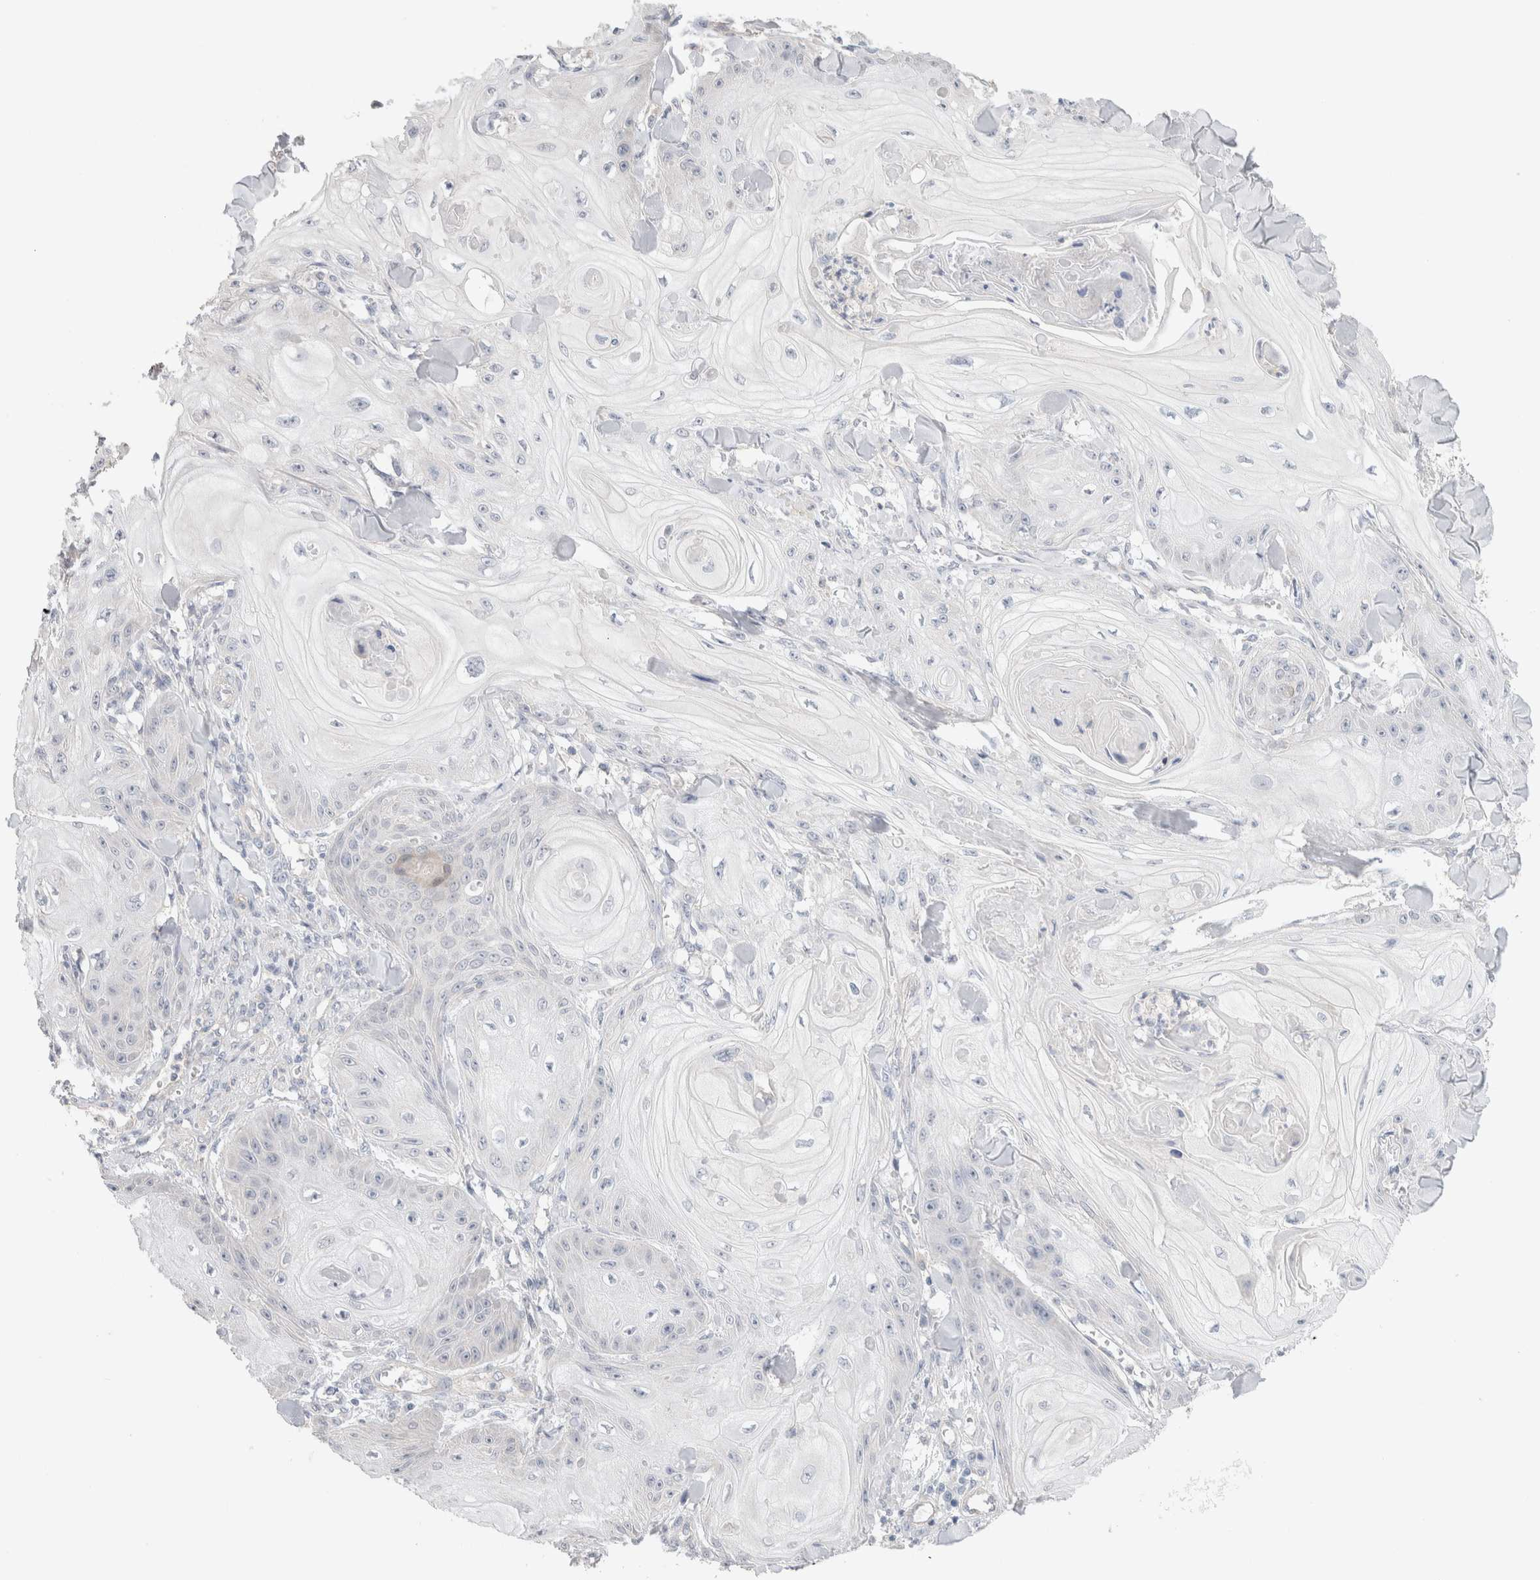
{"staining": {"intensity": "negative", "quantity": "none", "location": "none"}, "tissue": "skin cancer", "cell_type": "Tumor cells", "image_type": "cancer", "snomed": [{"axis": "morphology", "description": "Squamous cell carcinoma, NOS"}, {"axis": "topography", "description": "Skin"}], "caption": "An IHC photomicrograph of squamous cell carcinoma (skin) is shown. There is no staining in tumor cells of squamous cell carcinoma (skin).", "gene": "DMD", "patient": {"sex": "male", "age": 74}}